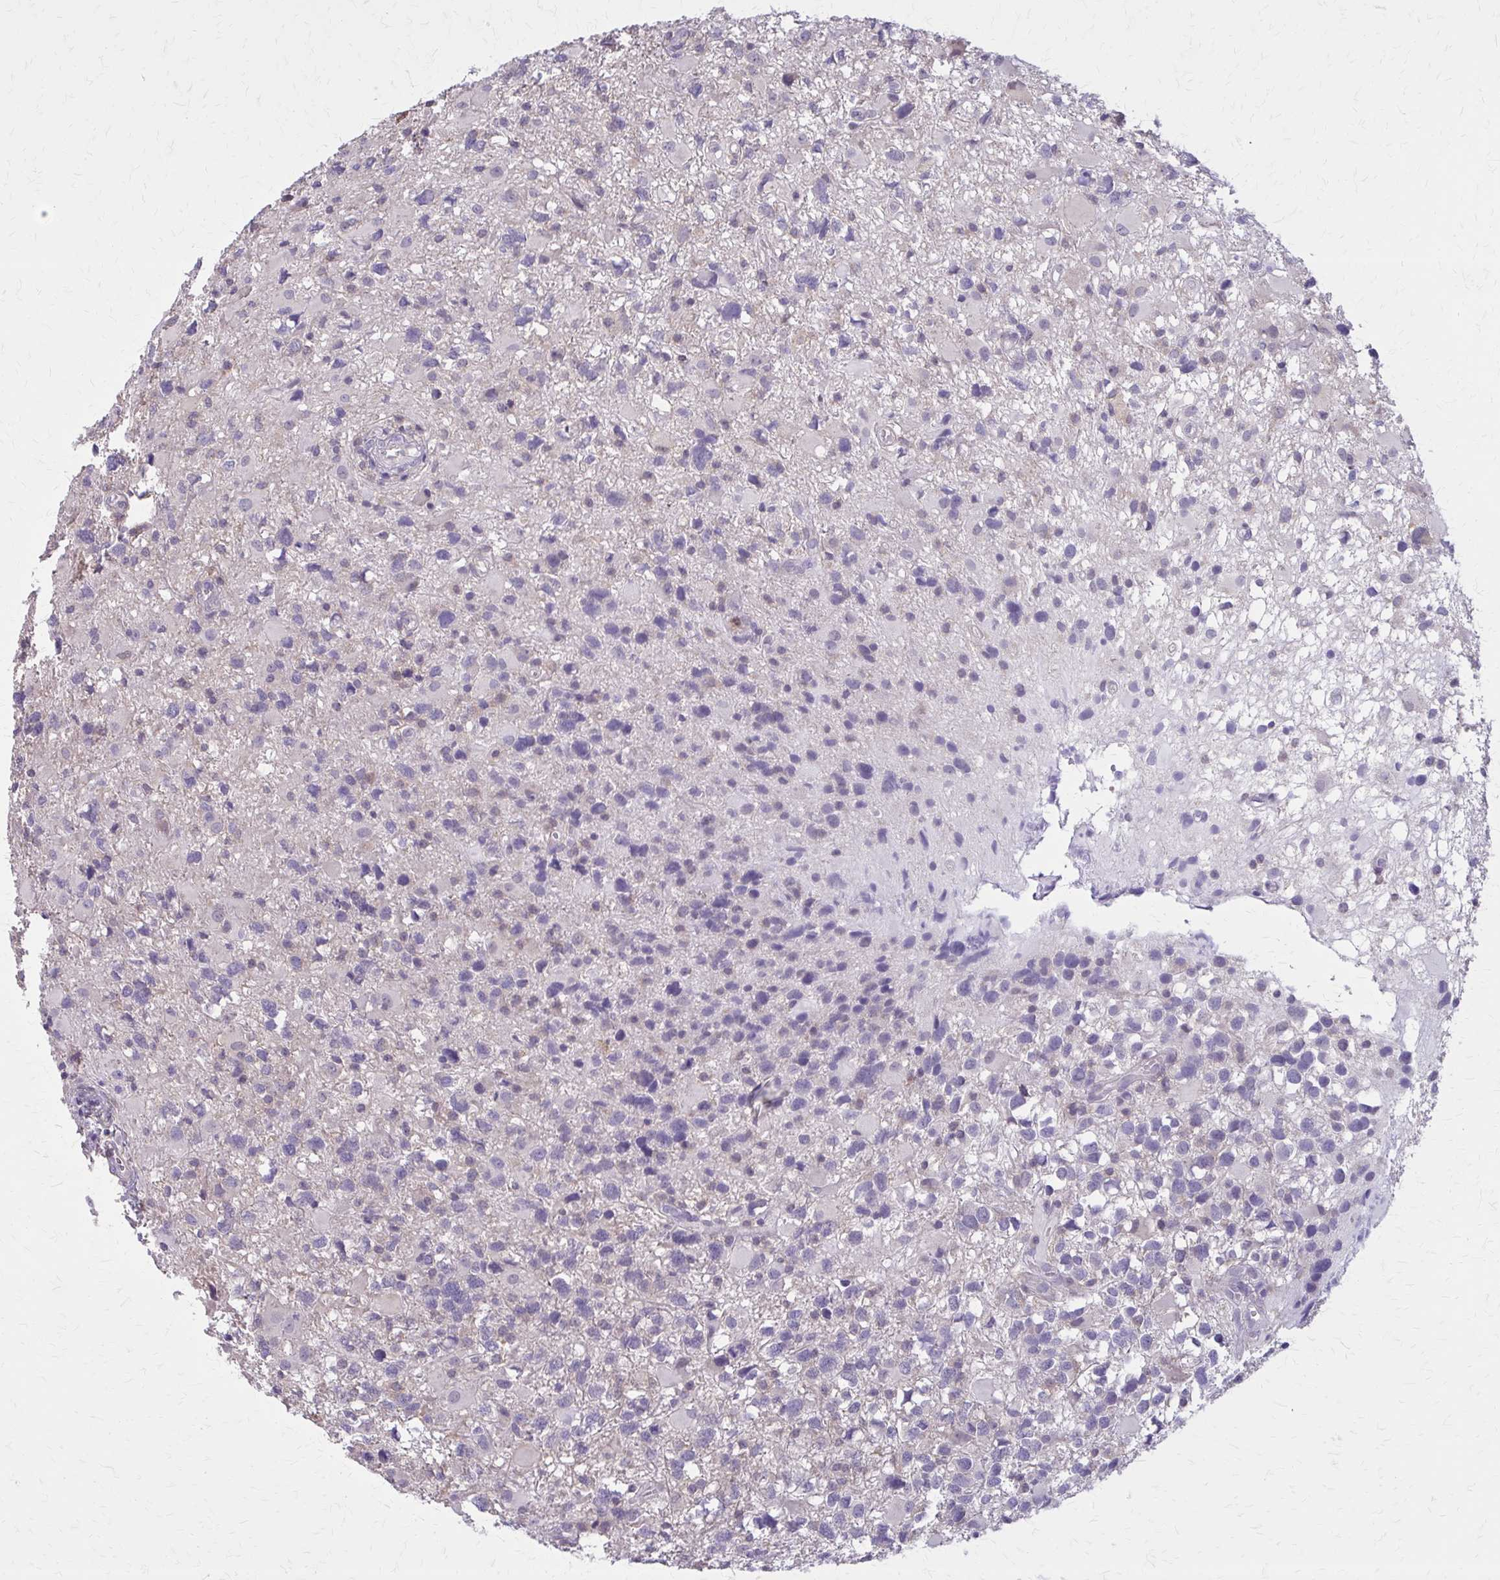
{"staining": {"intensity": "negative", "quantity": "none", "location": "none"}, "tissue": "glioma", "cell_type": "Tumor cells", "image_type": "cancer", "snomed": [{"axis": "morphology", "description": "Glioma, malignant, High grade"}, {"axis": "topography", "description": "Brain"}], "caption": "Photomicrograph shows no protein expression in tumor cells of glioma tissue. Nuclei are stained in blue.", "gene": "NRBF2", "patient": {"sex": "male", "age": 54}}